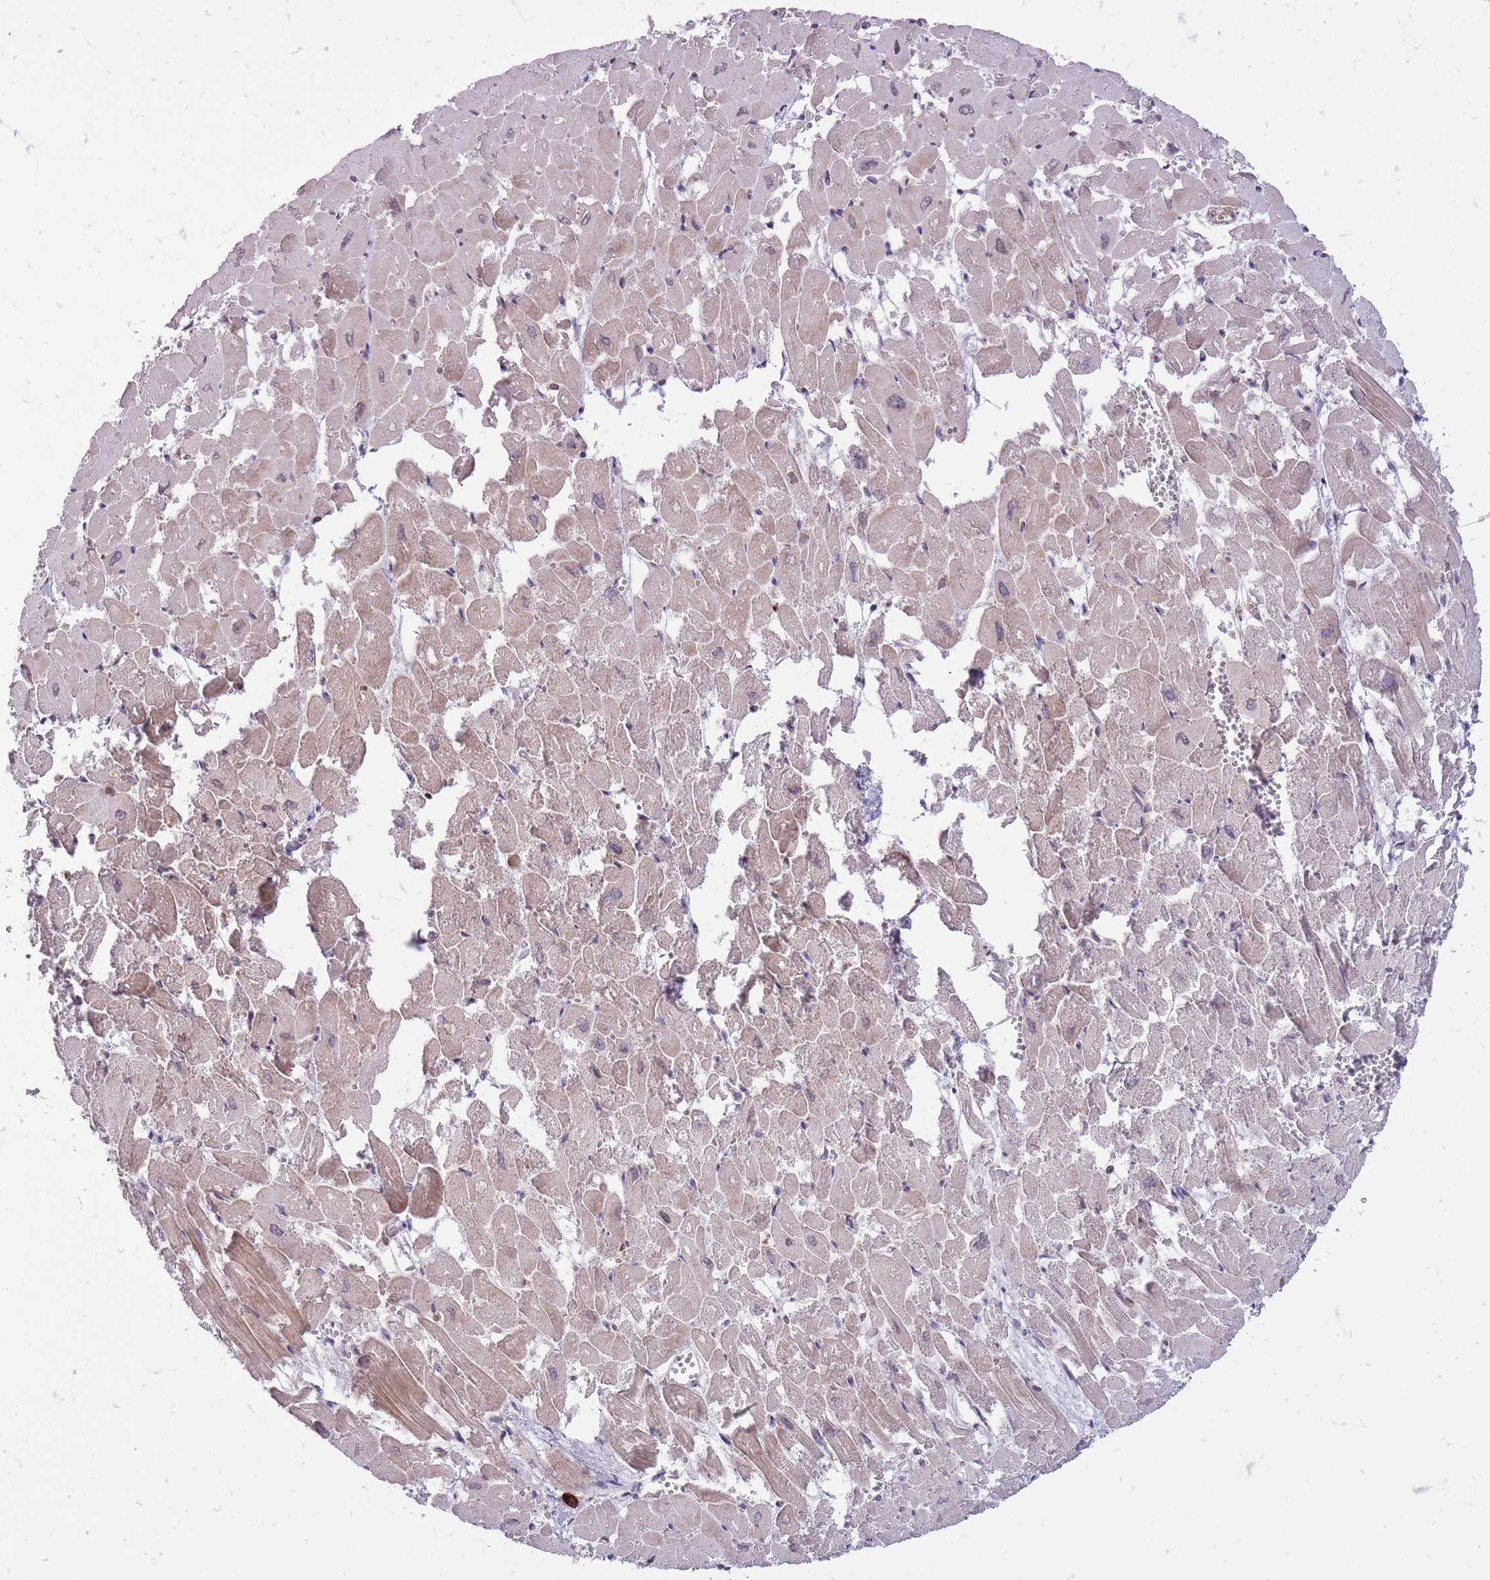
{"staining": {"intensity": "moderate", "quantity": "25%-75%", "location": "cytoplasmic/membranous"}, "tissue": "heart muscle", "cell_type": "Cardiomyocytes", "image_type": "normal", "snomed": [{"axis": "morphology", "description": "Normal tissue, NOS"}, {"axis": "topography", "description": "Heart"}], "caption": "Immunohistochemistry of unremarkable heart muscle displays medium levels of moderate cytoplasmic/membranous staining in about 25%-75% of cardiomyocytes.", "gene": "TET3", "patient": {"sex": "male", "age": 54}}